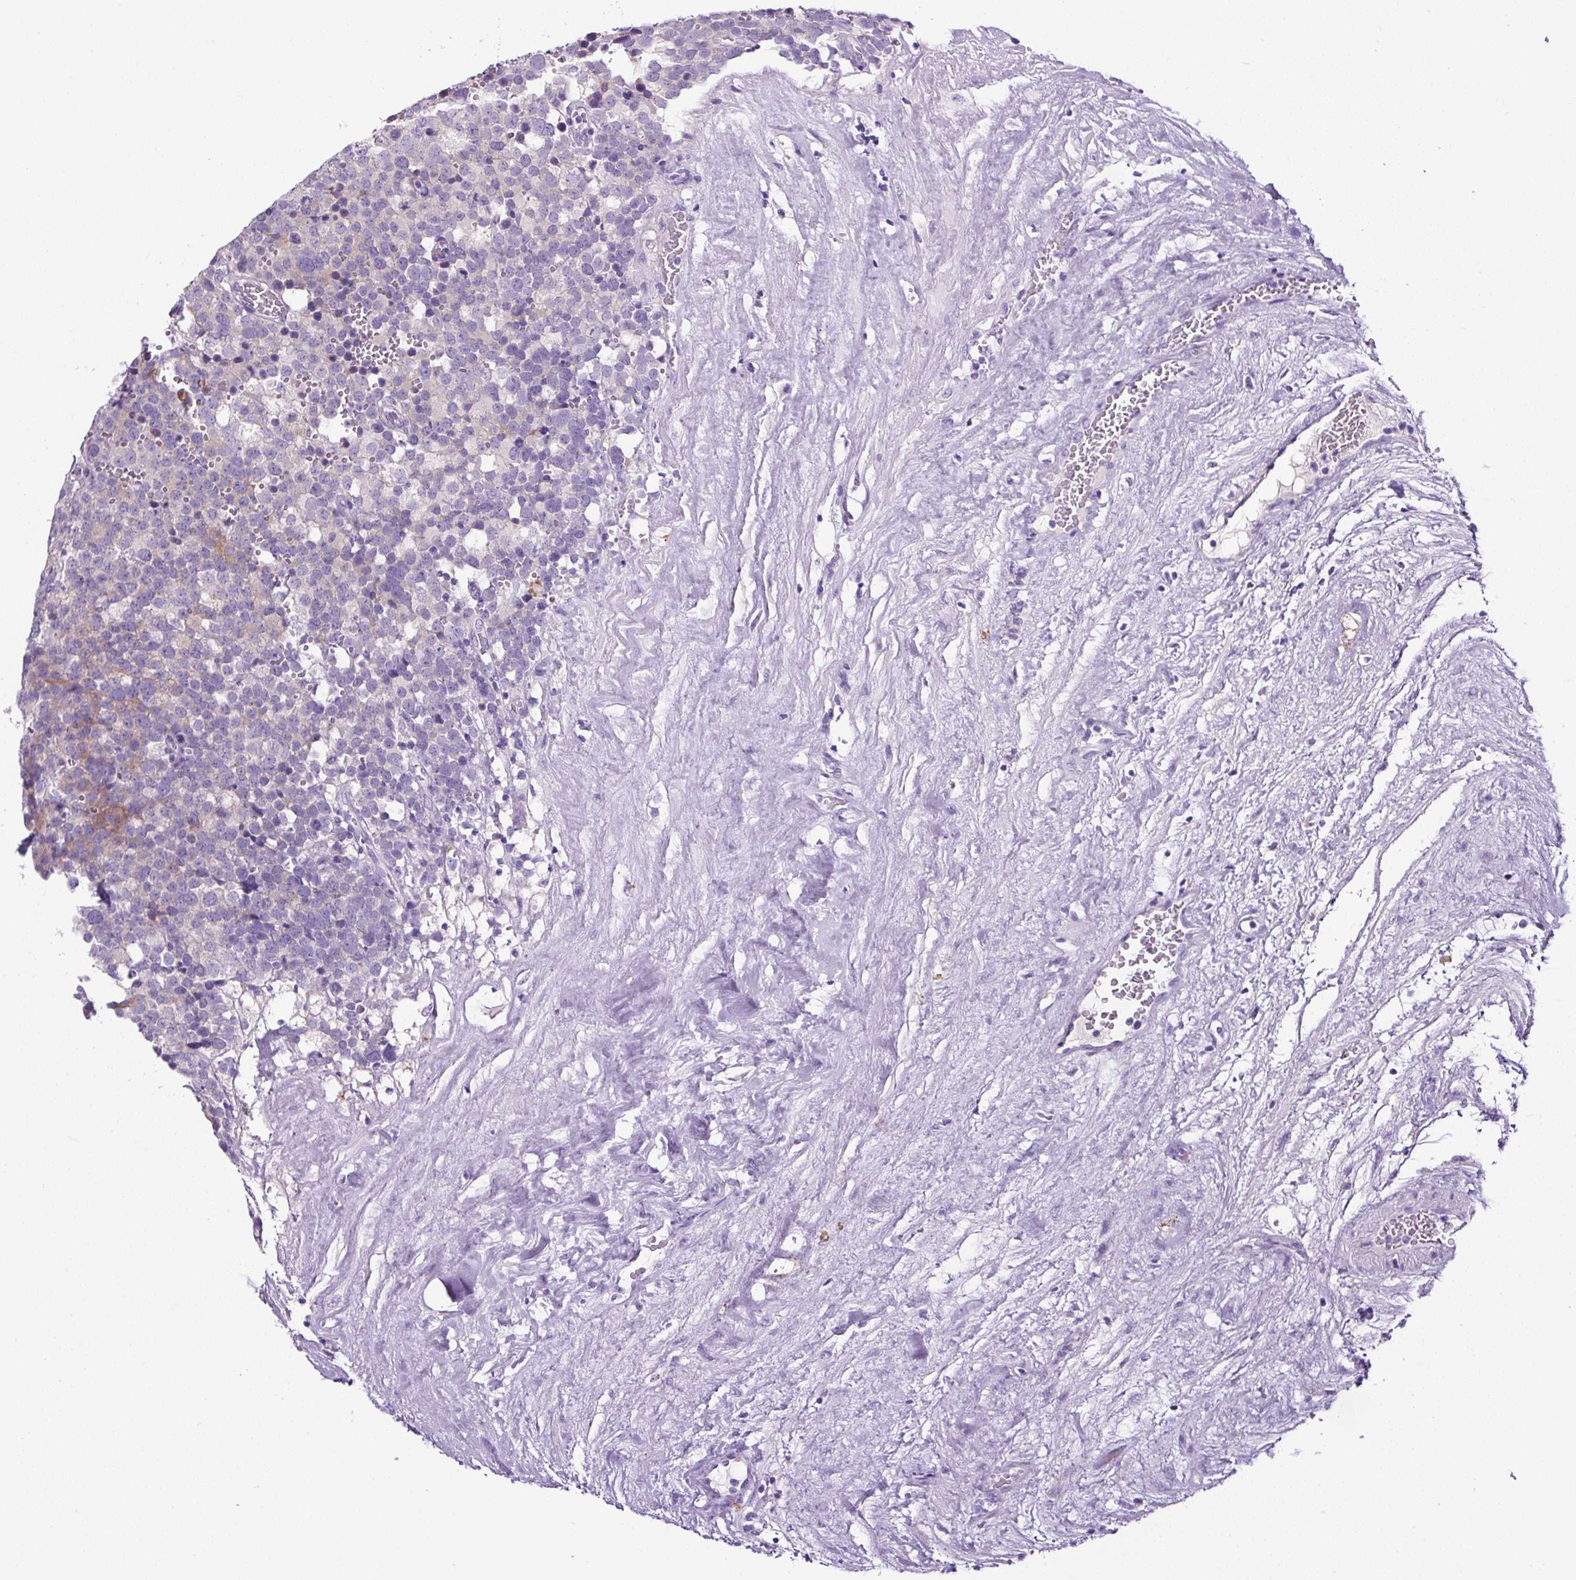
{"staining": {"intensity": "weak", "quantity": "<25%", "location": "cytoplasmic/membranous"}, "tissue": "testis cancer", "cell_type": "Tumor cells", "image_type": "cancer", "snomed": [{"axis": "morphology", "description": "Seminoma, NOS"}, {"axis": "topography", "description": "Testis"}], "caption": "Tumor cells show no significant protein expression in testis seminoma.", "gene": "SP8", "patient": {"sex": "male", "age": 71}}